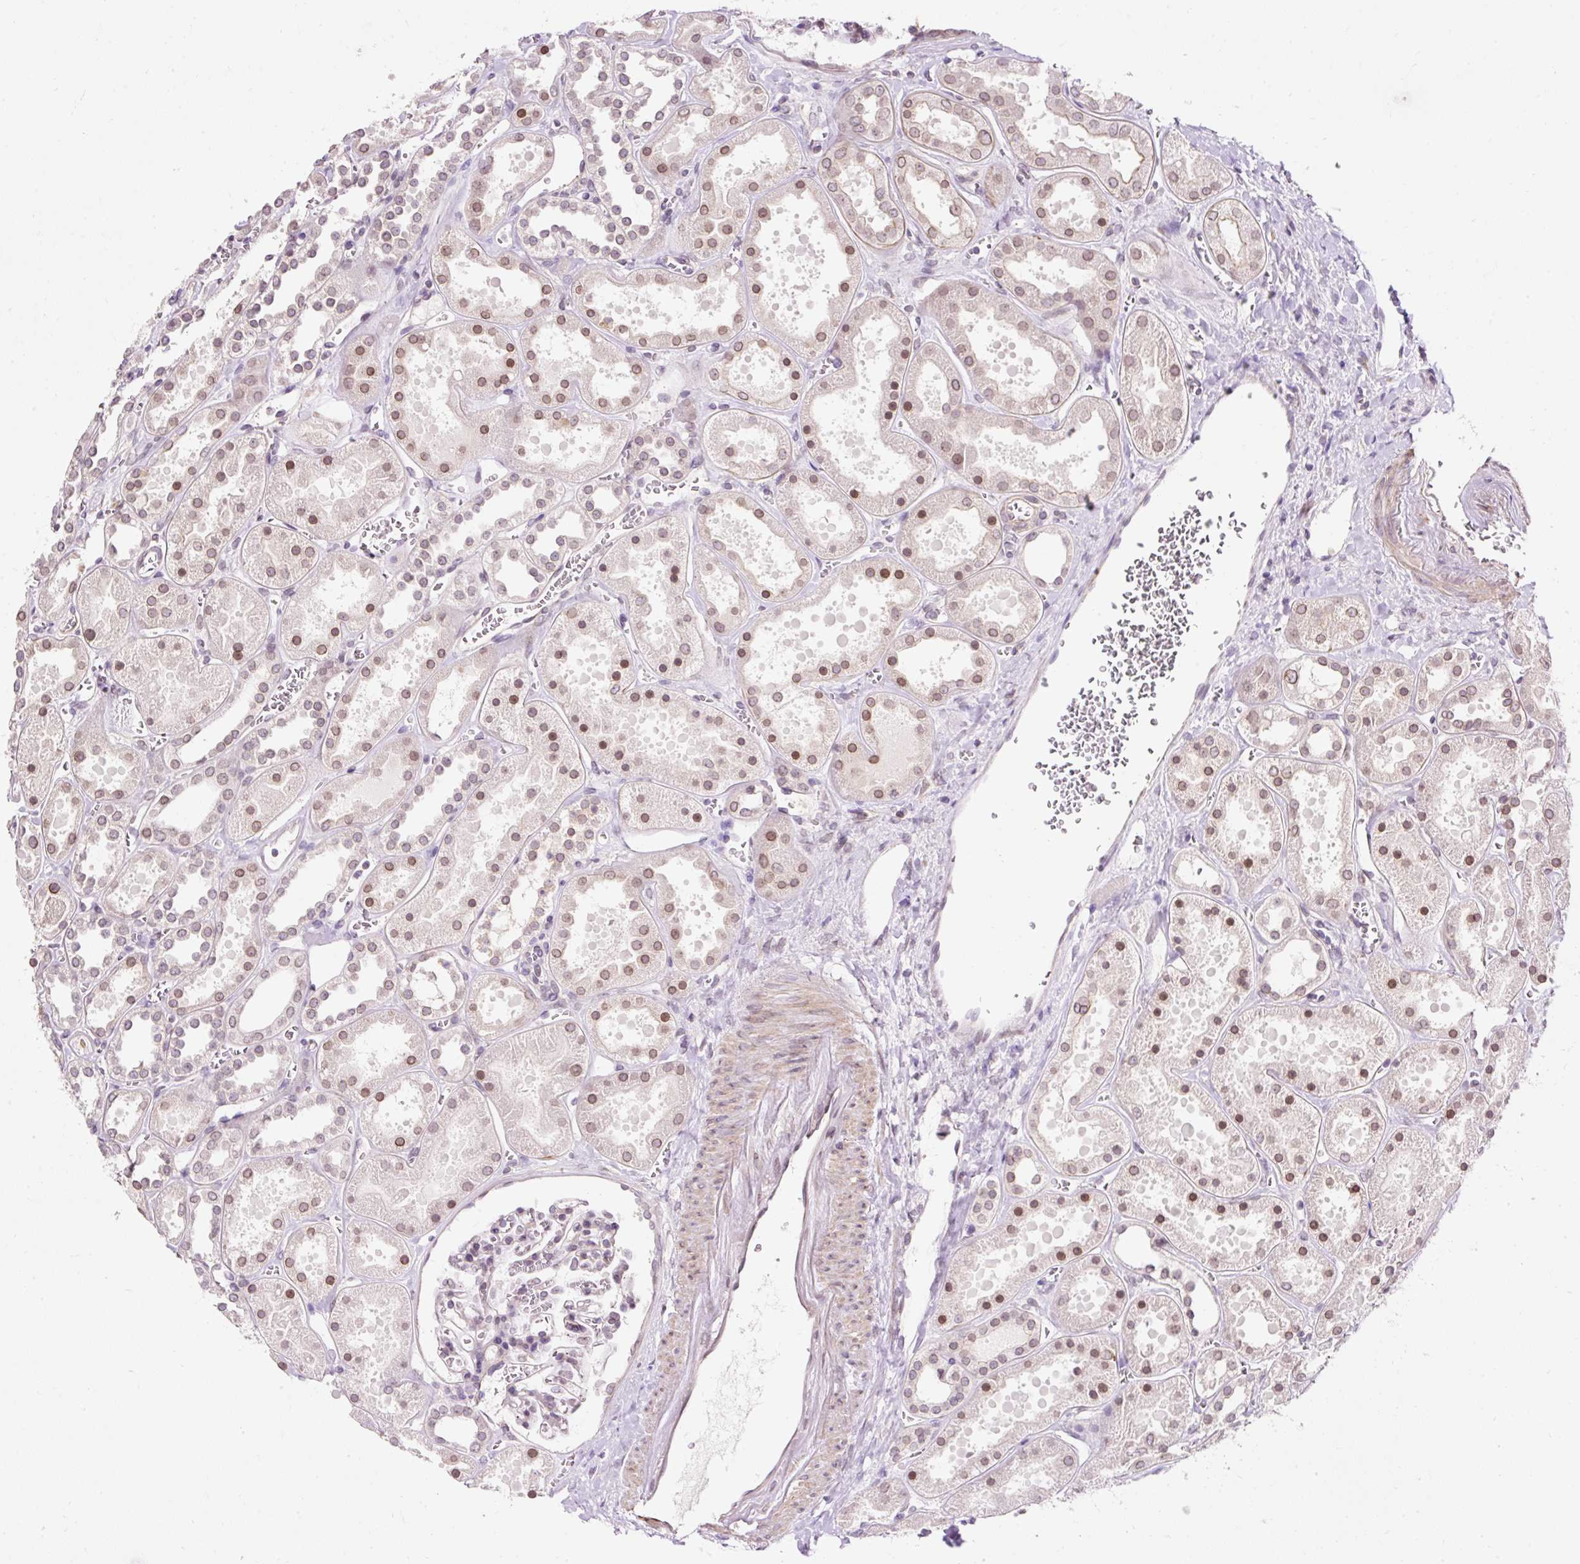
{"staining": {"intensity": "negative", "quantity": "none", "location": "none"}, "tissue": "kidney", "cell_type": "Cells in glomeruli", "image_type": "normal", "snomed": [{"axis": "morphology", "description": "Normal tissue, NOS"}, {"axis": "topography", "description": "Kidney"}], "caption": "Protein analysis of unremarkable kidney shows no significant staining in cells in glomeruli.", "gene": "ZNF610", "patient": {"sex": "female", "age": 41}}